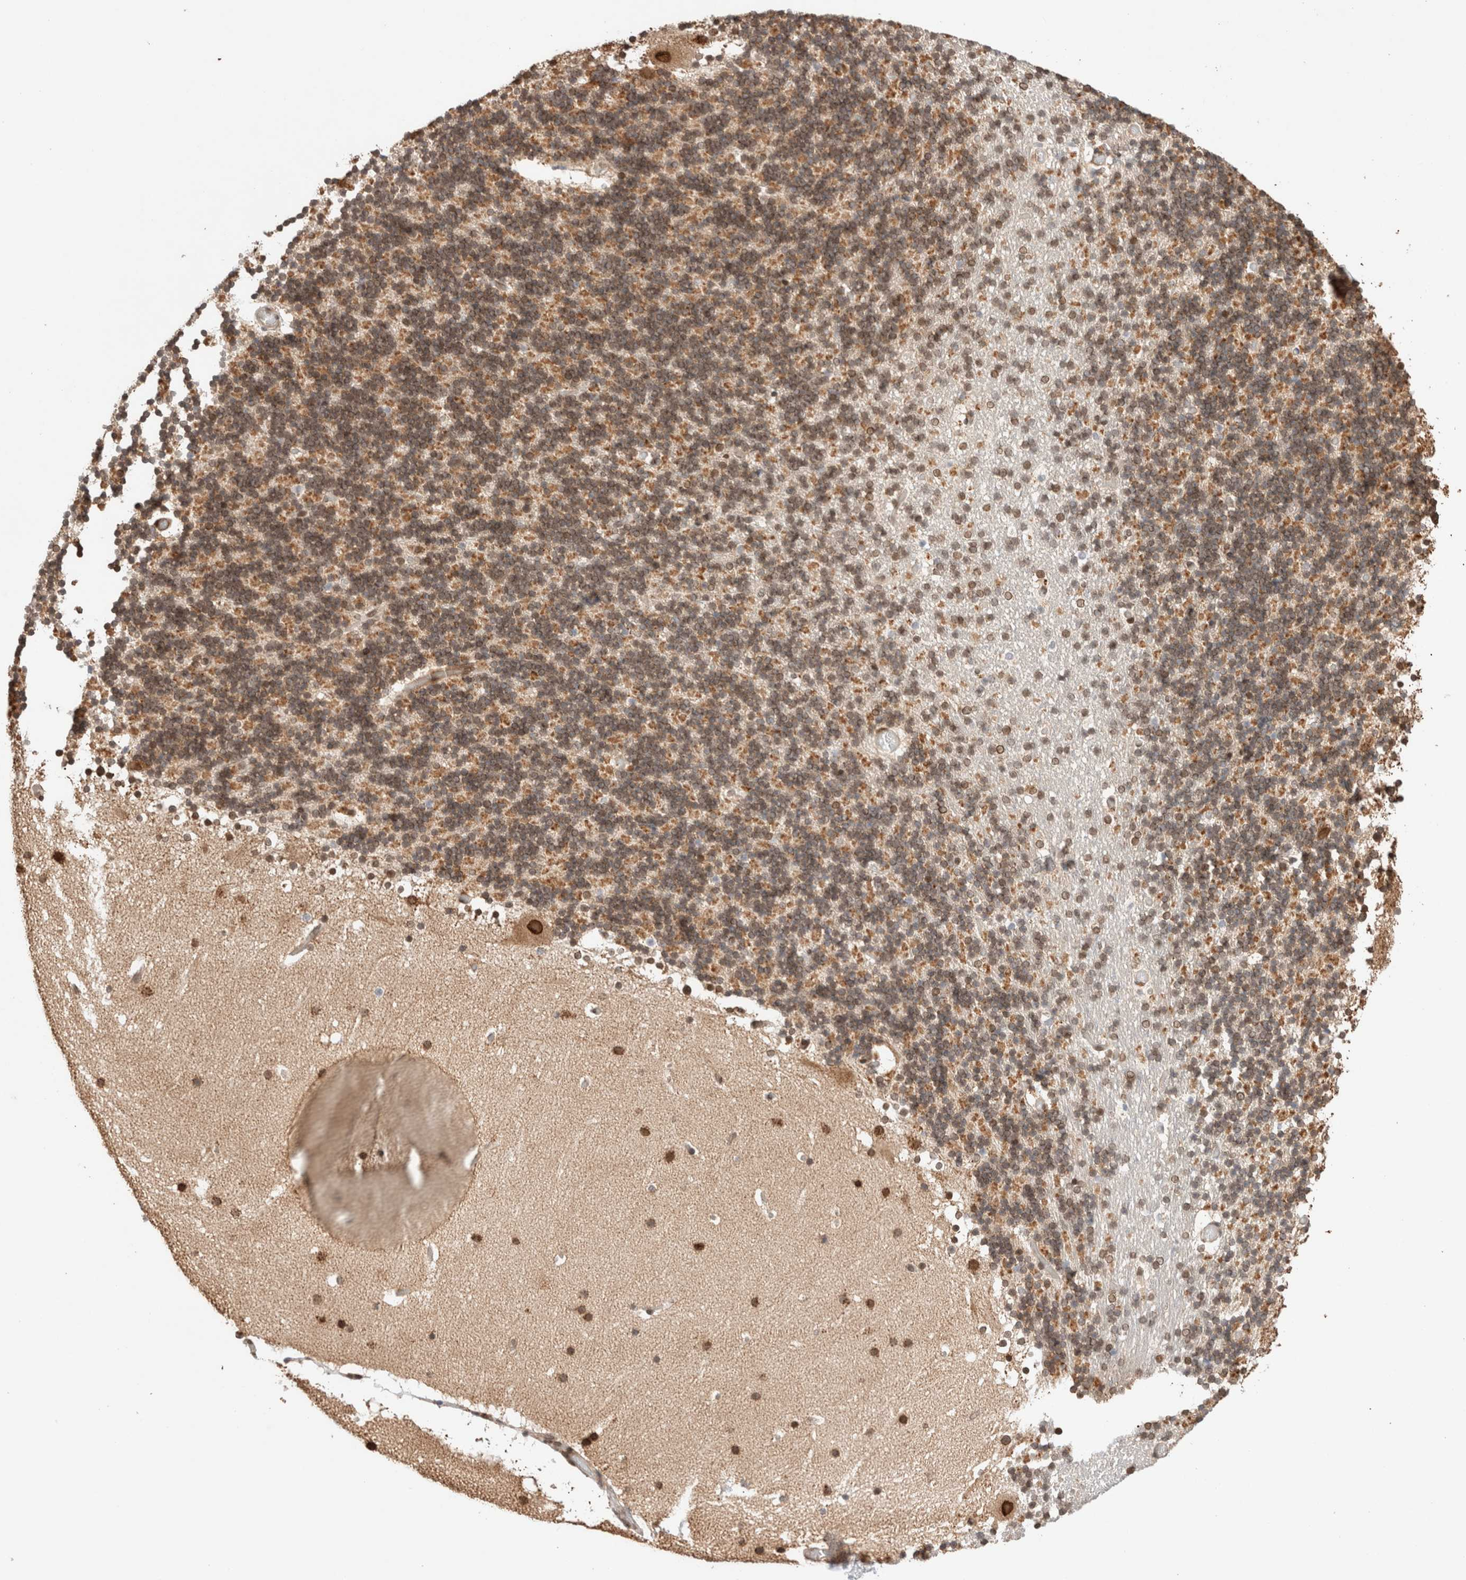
{"staining": {"intensity": "moderate", "quantity": "25%-75%", "location": "cytoplasmic/membranous,nuclear"}, "tissue": "cerebellum", "cell_type": "Cells in granular layer", "image_type": "normal", "snomed": [{"axis": "morphology", "description": "Normal tissue, NOS"}, {"axis": "topography", "description": "Cerebellum"}], "caption": "The immunohistochemical stain labels moderate cytoplasmic/membranous,nuclear staining in cells in granular layer of benign cerebellum.", "gene": "TPR", "patient": {"sex": "male", "age": 57}}